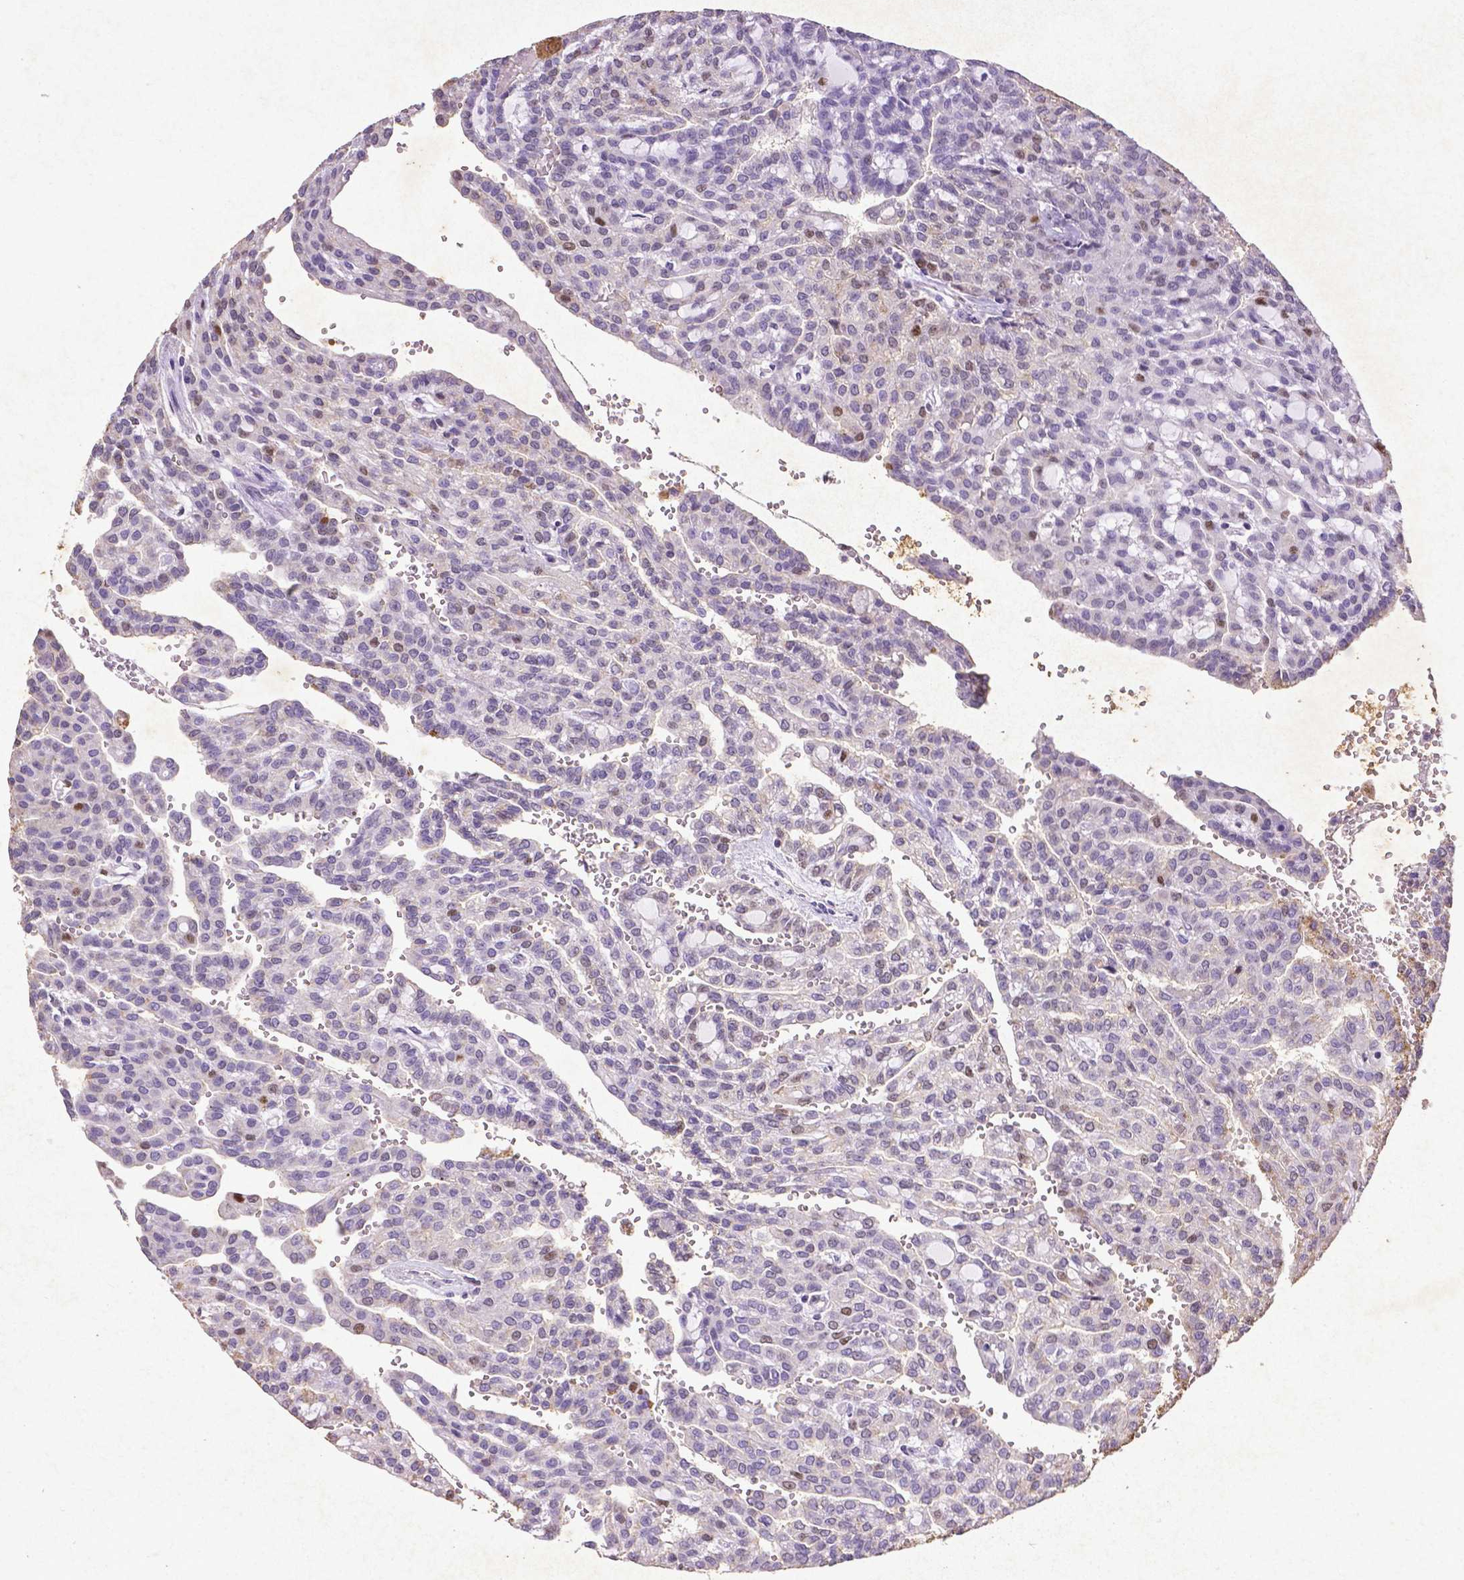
{"staining": {"intensity": "moderate", "quantity": "<25%", "location": "nuclear"}, "tissue": "renal cancer", "cell_type": "Tumor cells", "image_type": "cancer", "snomed": [{"axis": "morphology", "description": "Adenocarcinoma, NOS"}, {"axis": "topography", "description": "Kidney"}], "caption": "Immunohistochemistry (IHC) of human adenocarcinoma (renal) exhibits low levels of moderate nuclear staining in about <25% of tumor cells.", "gene": "CDKN1A", "patient": {"sex": "male", "age": 63}}